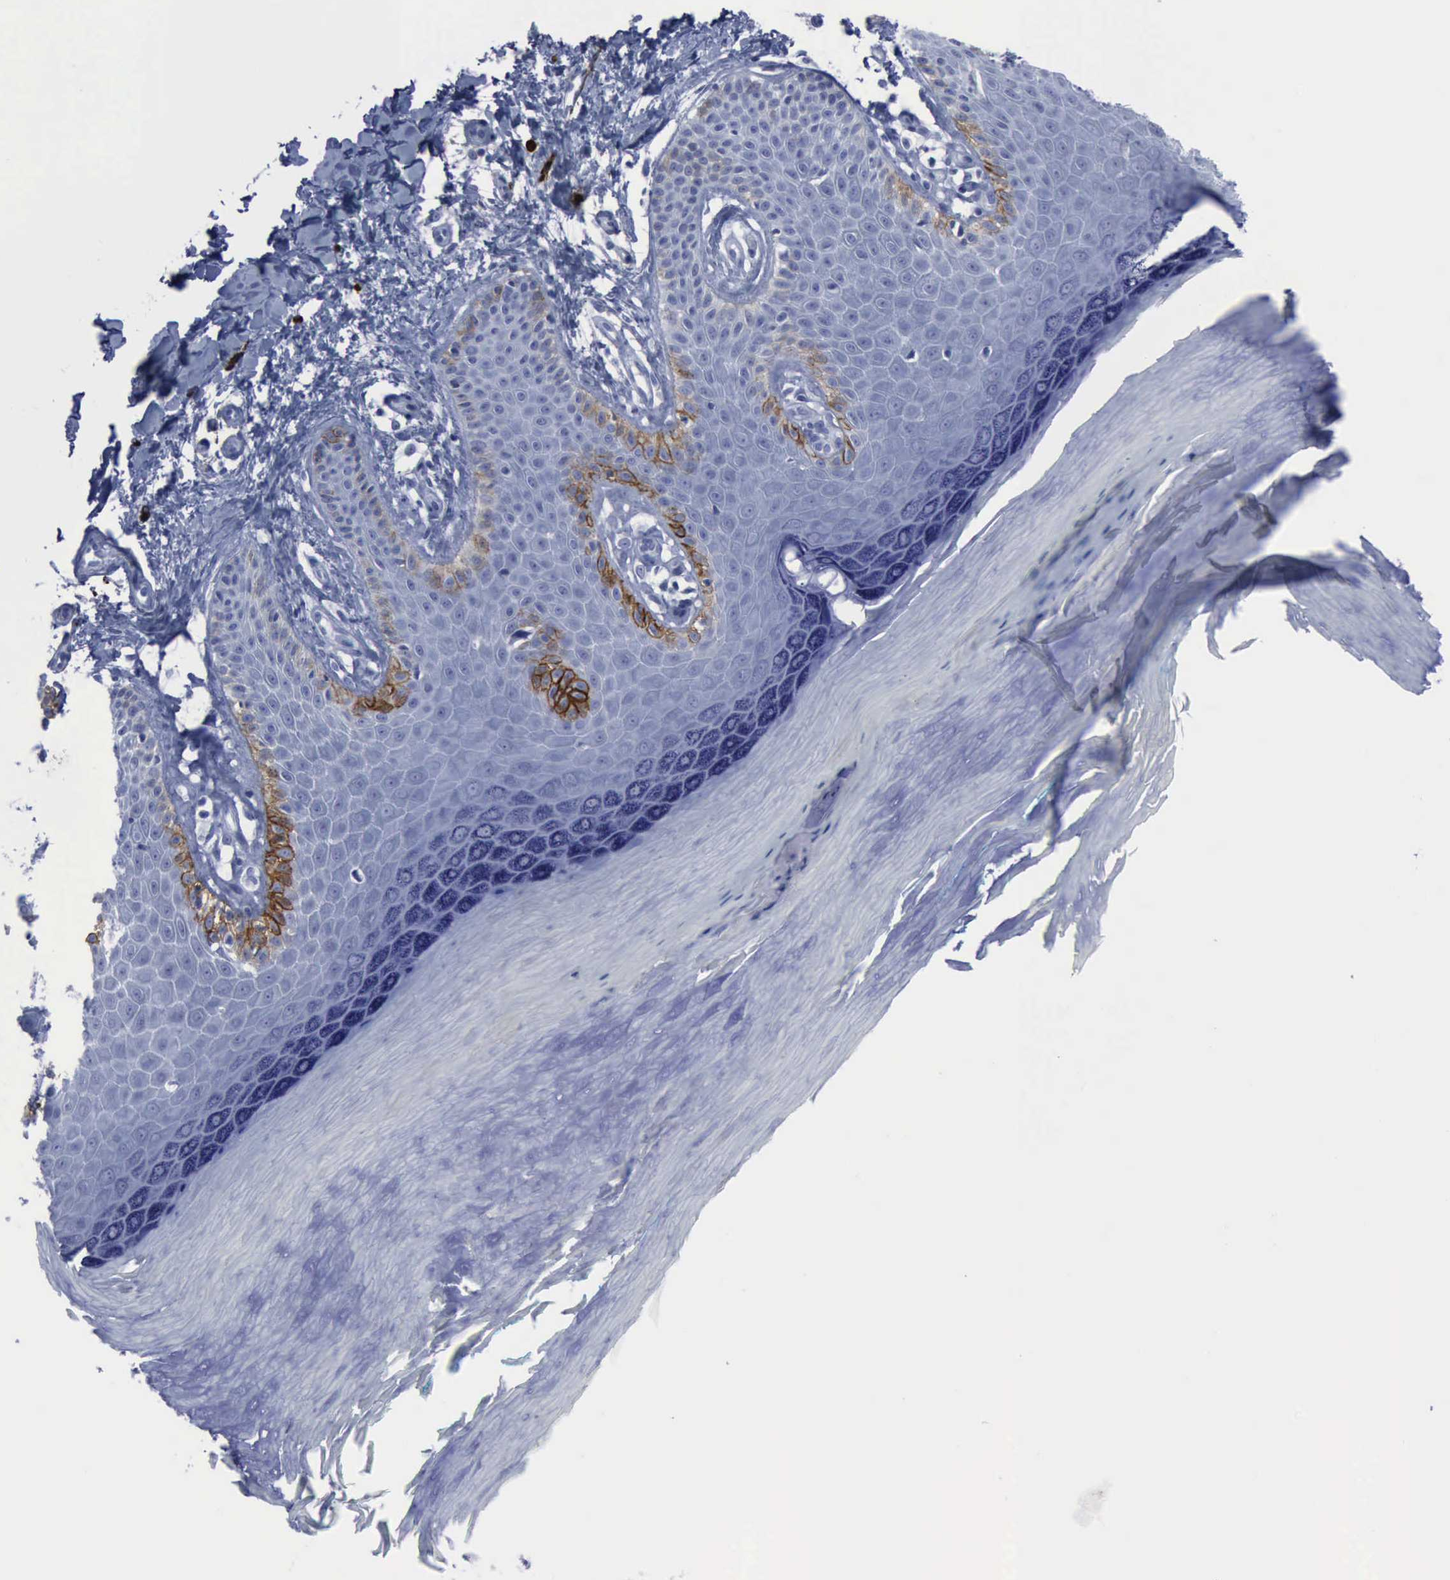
{"staining": {"intensity": "negative", "quantity": "none", "location": "none"}, "tissue": "melanoma", "cell_type": "Tumor cells", "image_type": "cancer", "snomed": [{"axis": "morphology", "description": "Malignant melanoma, NOS"}, {"axis": "topography", "description": "Skin"}], "caption": "A high-resolution image shows immunohistochemistry (IHC) staining of melanoma, which displays no significant expression in tumor cells. (Brightfield microscopy of DAB (3,3'-diaminobenzidine) immunohistochemistry (IHC) at high magnification).", "gene": "NGFR", "patient": {"sex": "female", "age": 55}}